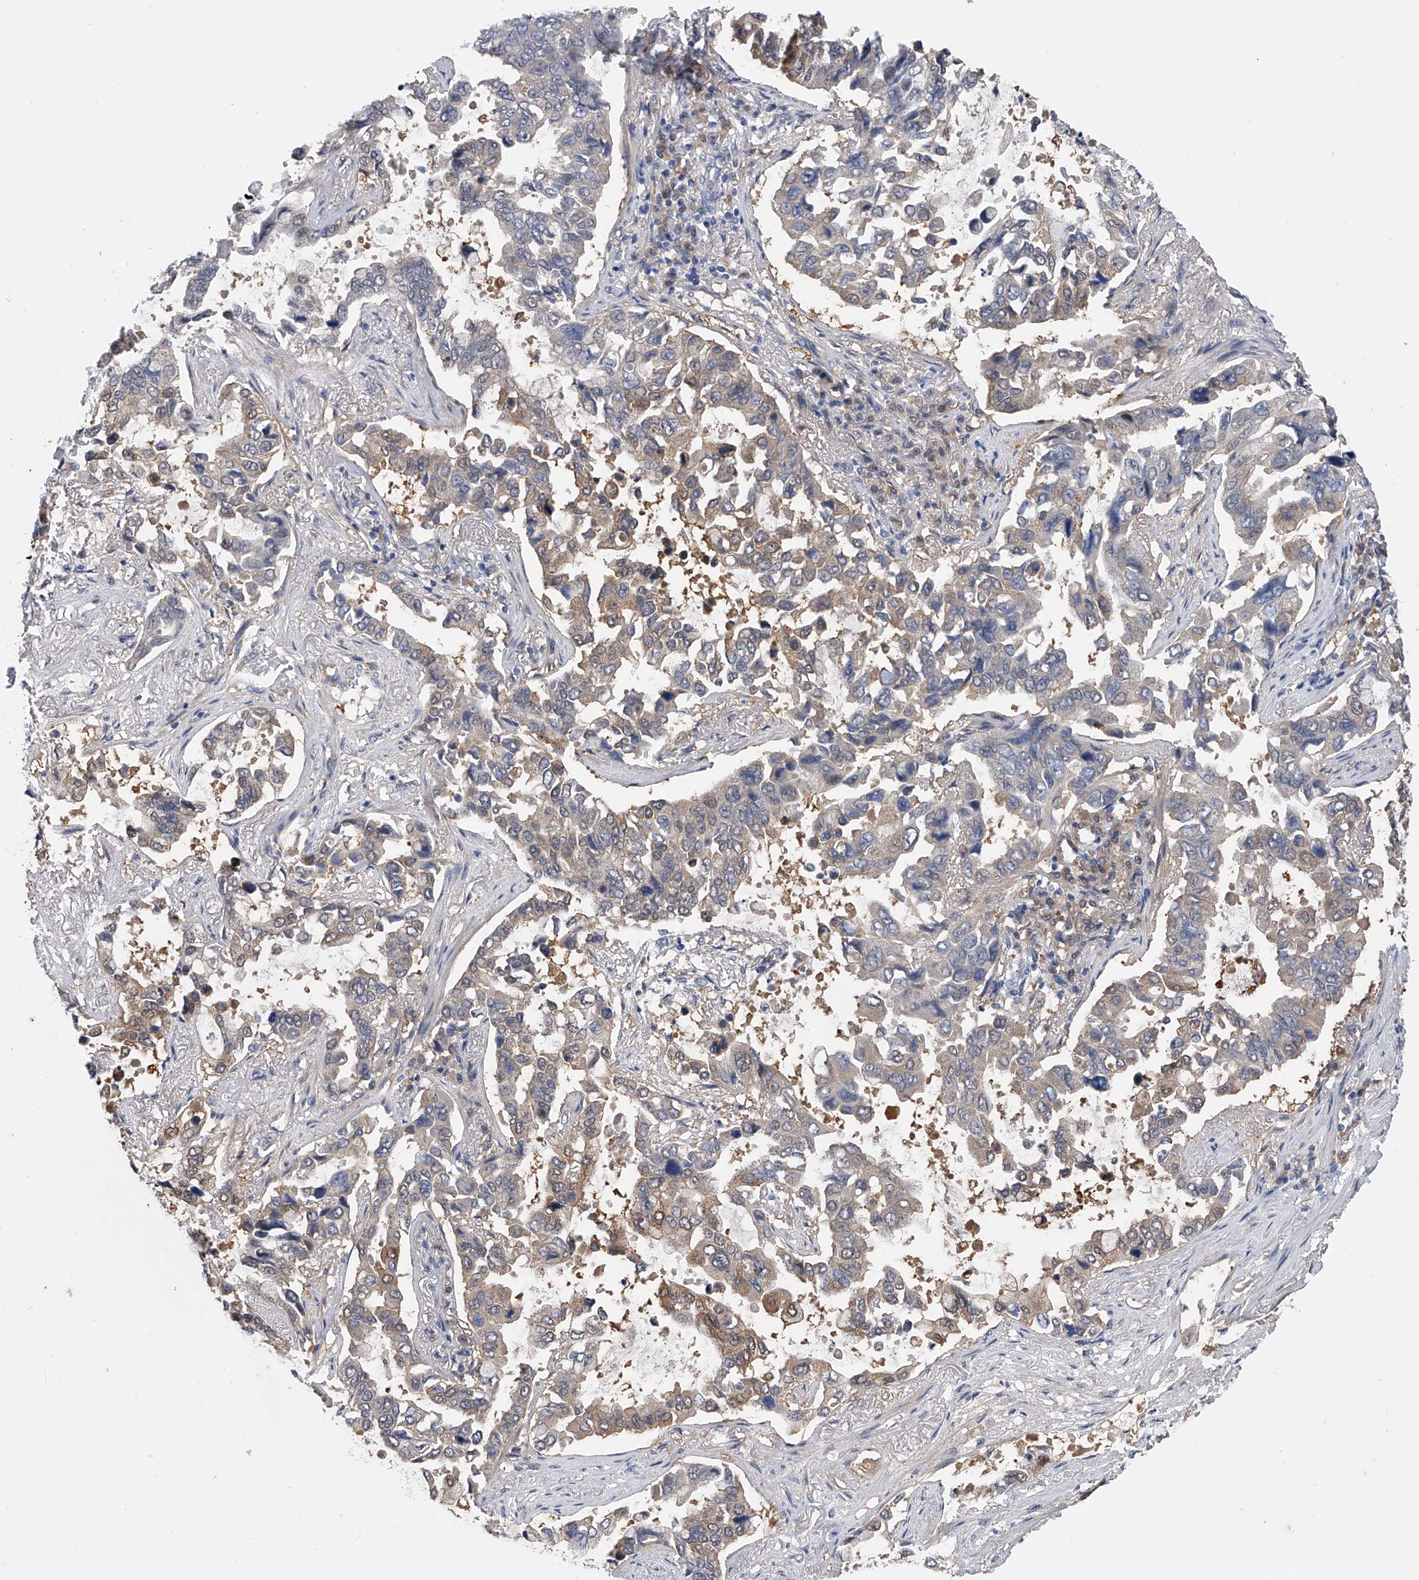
{"staining": {"intensity": "weak", "quantity": "25%-75%", "location": "cytoplasmic/membranous"}, "tissue": "lung cancer", "cell_type": "Tumor cells", "image_type": "cancer", "snomed": [{"axis": "morphology", "description": "Squamous cell carcinoma, NOS"}, {"axis": "topography", "description": "Lung"}], "caption": "Lung cancer stained with a brown dye displays weak cytoplasmic/membranous positive staining in about 25%-75% of tumor cells.", "gene": "PGM3", "patient": {"sex": "male", "age": 66}}